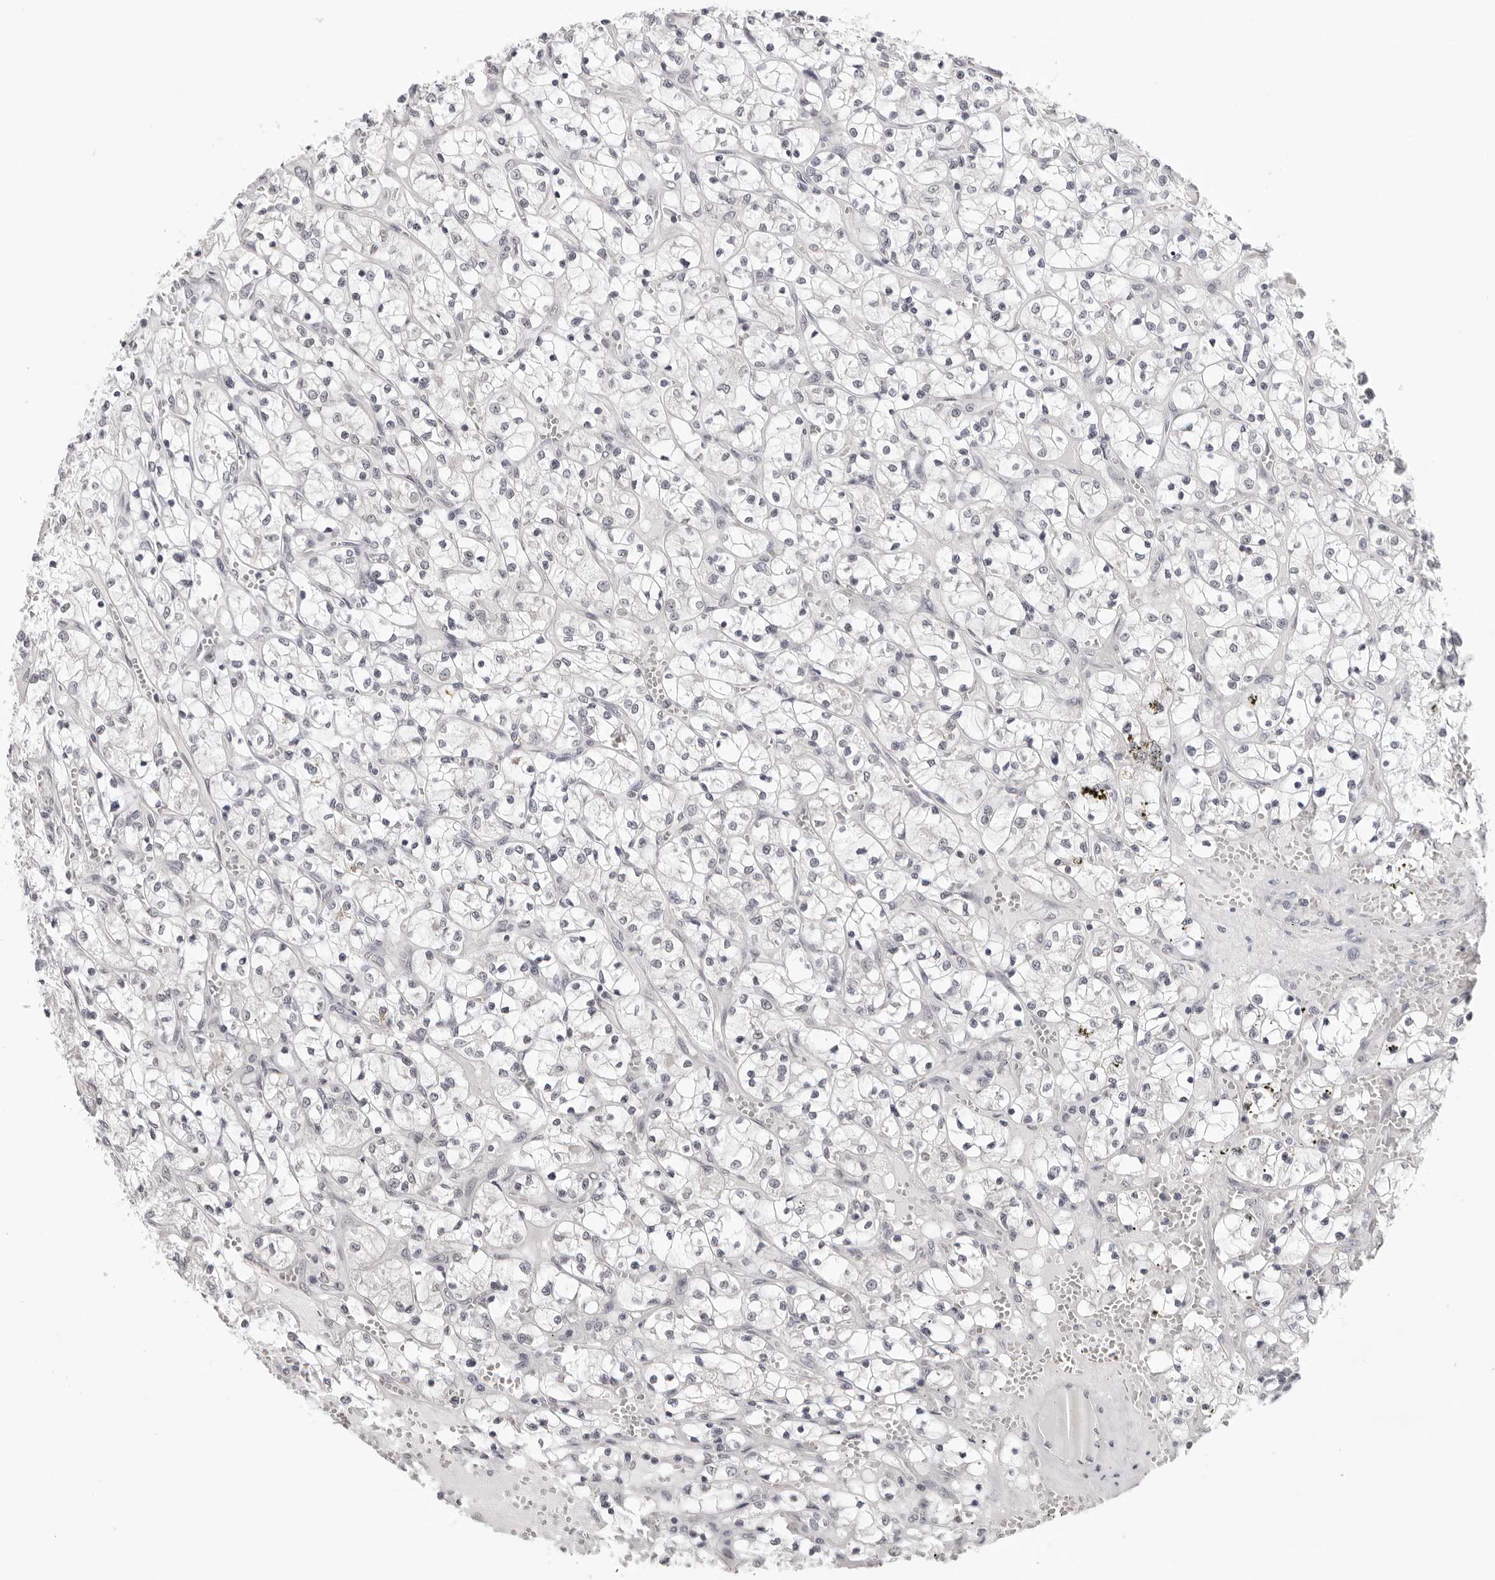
{"staining": {"intensity": "negative", "quantity": "none", "location": "none"}, "tissue": "renal cancer", "cell_type": "Tumor cells", "image_type": "cancer", "snomed": [{"axis": "morphology", "description": "Adenocarcinoma, NOS"}, {"axis": "topography", "description": "Kidney"}], "caption": "Protein analysis of renal cancer exhibits no significant positivity in tumor cells.", "gene": "PRUNE1", "patient": {"sex": "female", "age": 69}}